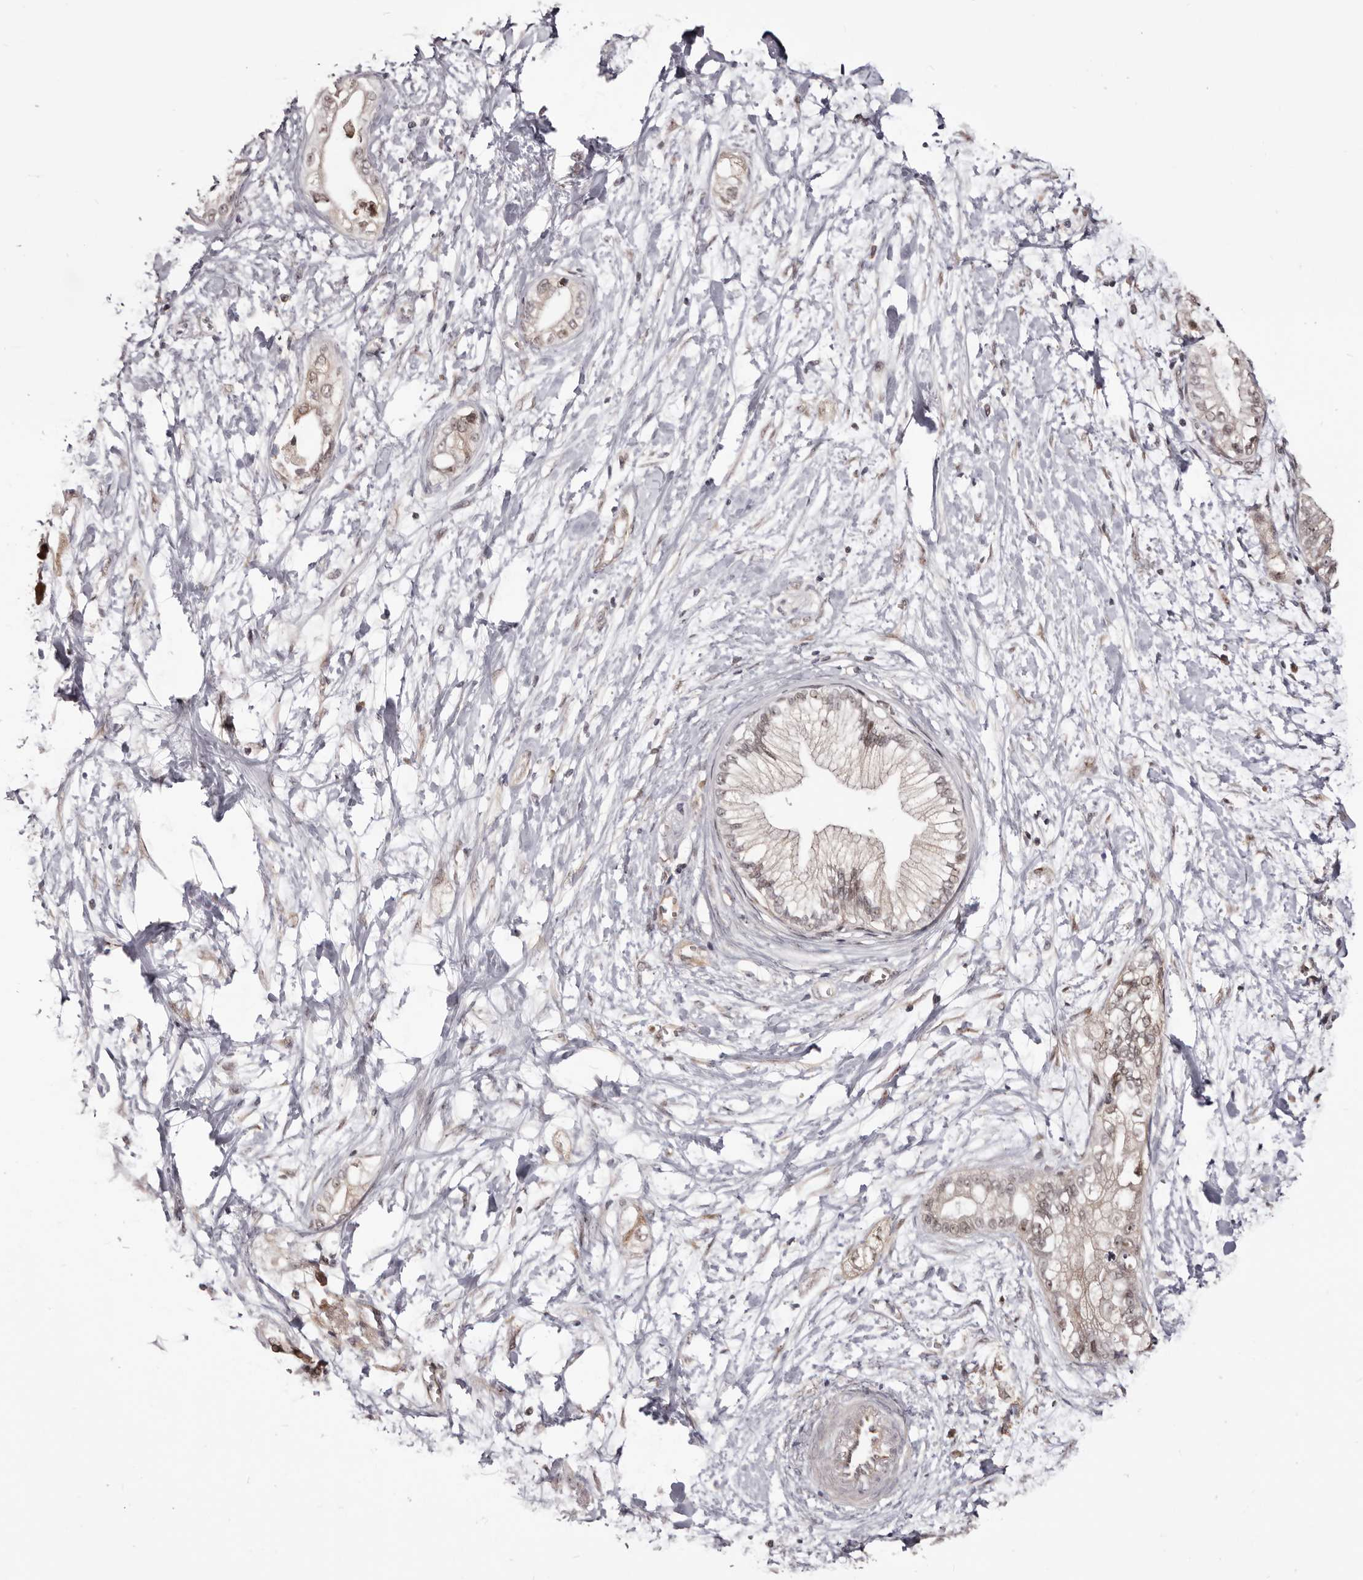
{"staining": {"intensity": "weak", "quantity": "<25%", "location": "nuclear"}, "tissue": "pancreatic cancer", "cell_type": "Tumor cells", "image_type": "cancer", "snomed": [{"axis": "morphology", "description": "Adenocarcinoma, NOS"}, {"axis": "topography", "description": "Pancreas"}], "caption": "Immunohistochemistry histopathology image of neoplastic tissue: human pancreatic adenocarcinoma stained with DAB reveals no significant protein expression in tumor cells.", "gene": "NOL12", "patient": {"sex": "male", "age": 68}}